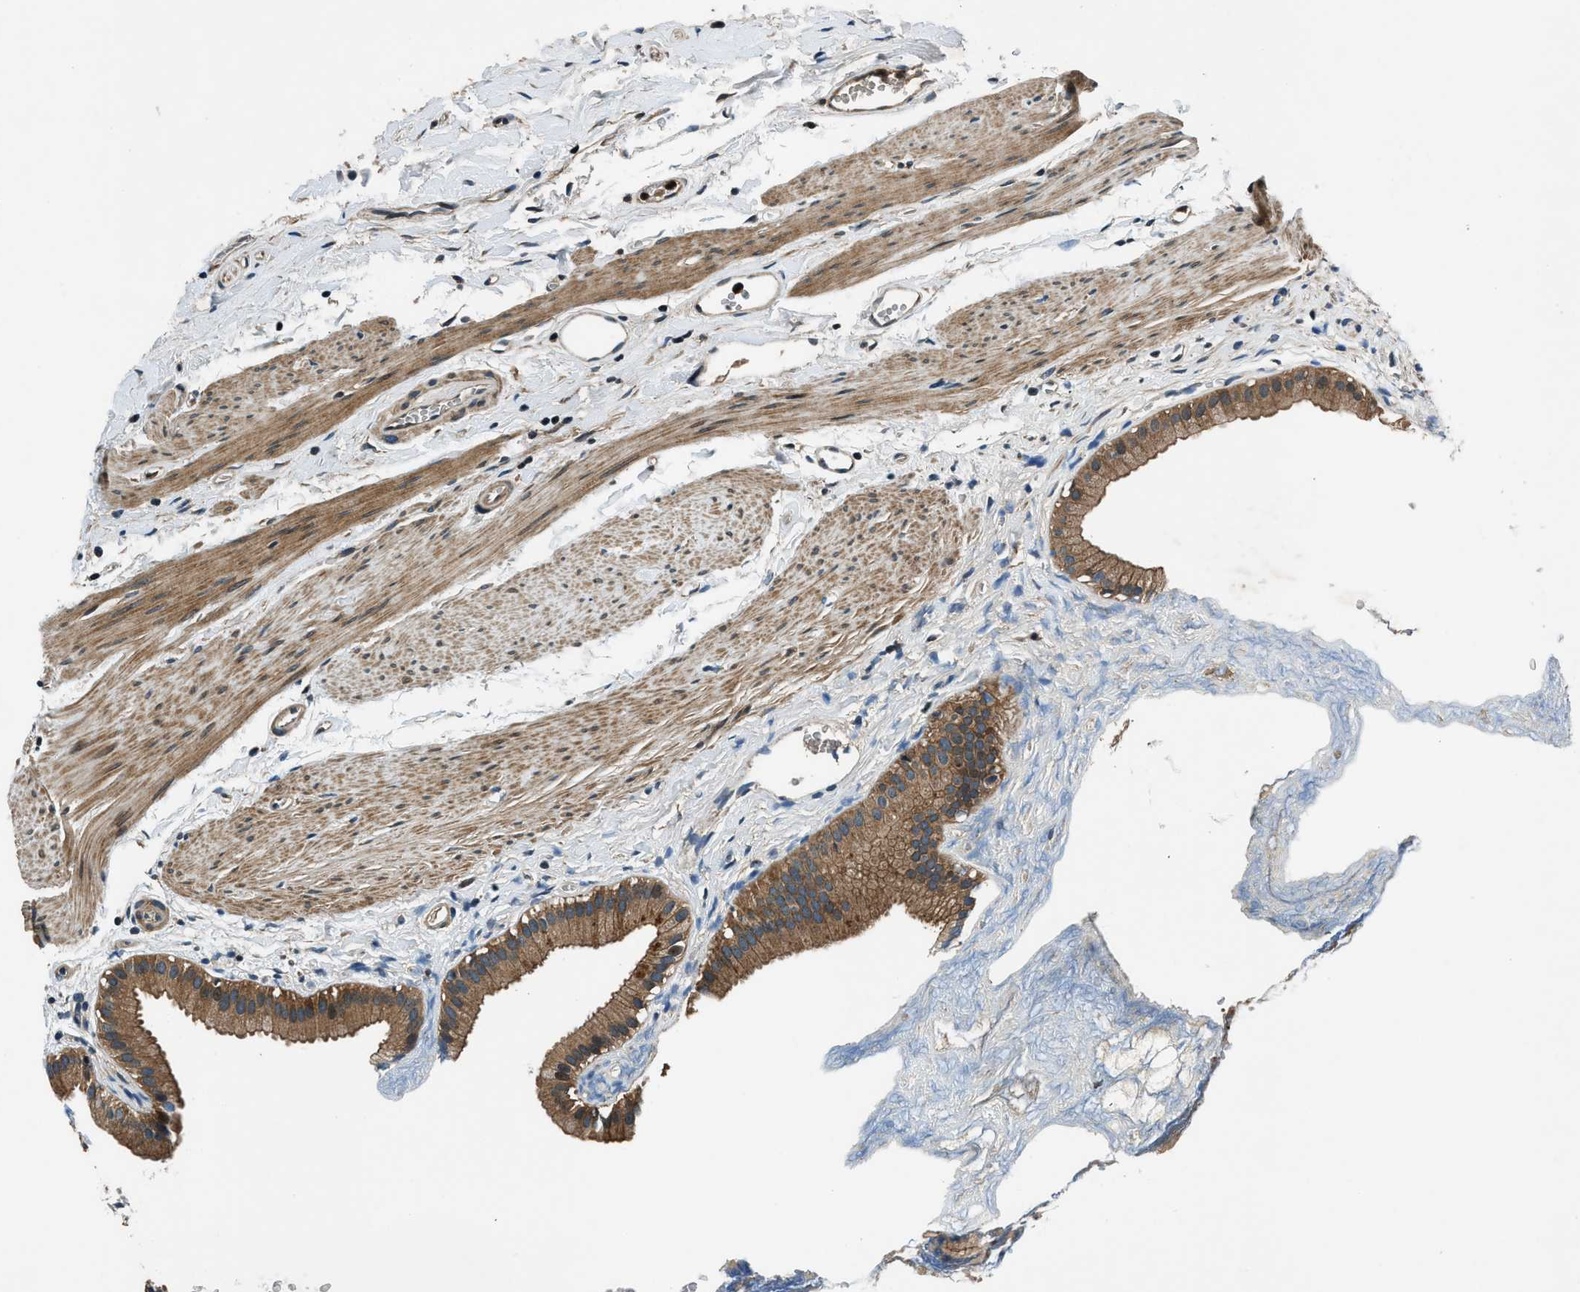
{"staining": {"intensity": "moderate", "quantity": ">75%", "location": "cytoplasmic/membranous"}, "tissue": "gallbladder", "cell_type": "Glandular cells", "image_type": "normal", "snomed": [{"axis": "morphology", "description": "Normal tissue, NOS"}, {"axis": "topography", "description": "Gallbladder"}], "caption": "Immunohistochemical staining of unremarkable human gallbladder exhibits >75% levels of moderate cytoplasmic/membranous protein positivity in approximately >75% of glandular cells. The staining was performed using DAB, with brown indicating positive protein expression. Nuclei are stained blue with hematoxylin.", "gene": "ARHGEF11", "patient": {"sex": "female", "age": 64}}